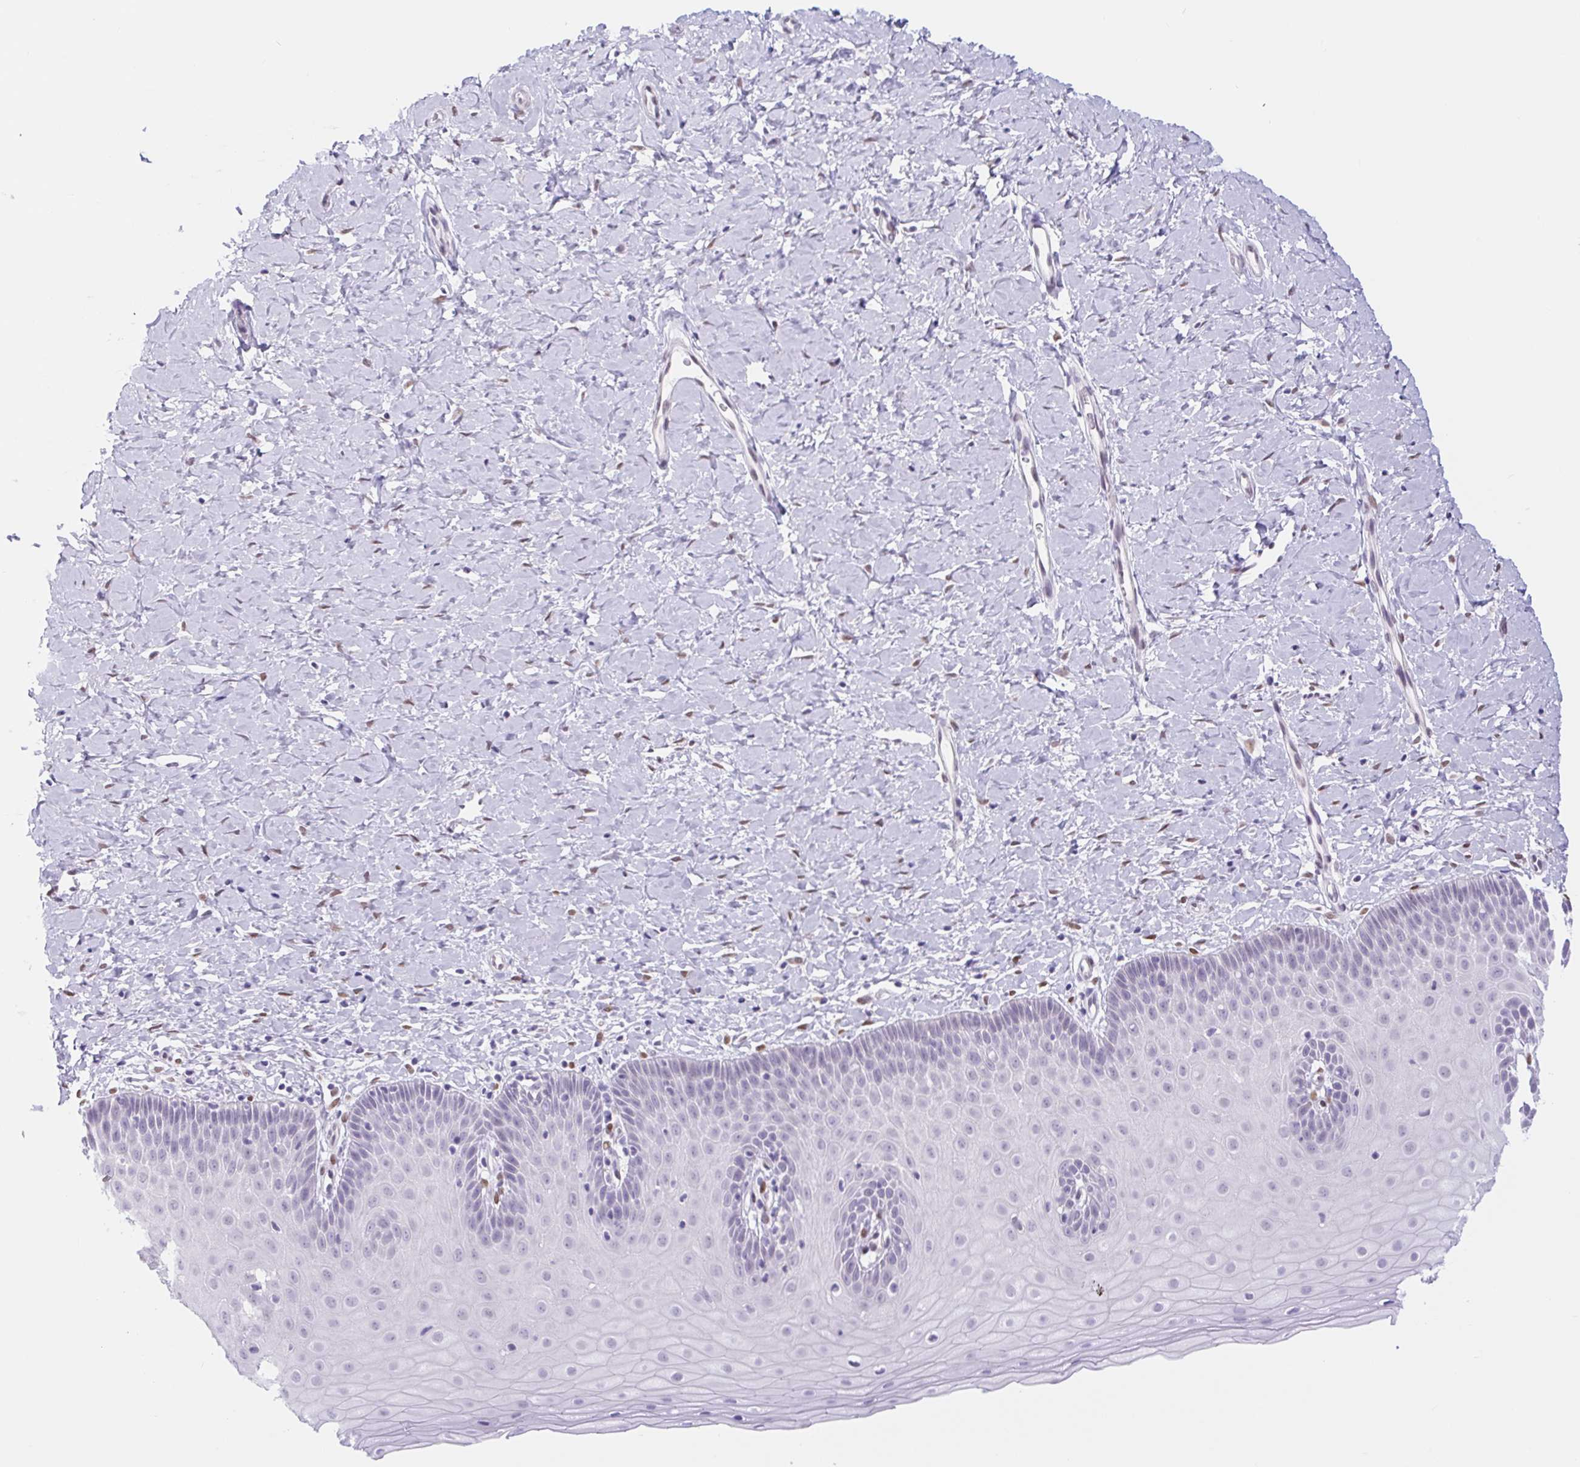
{"staining": {"intensity": "negative", "quantity": "none", "location": "none"}, "tissue": "cervix", "cell_type": "Glandular cells", "image_type": "normal", "snomed": [{"axis": "morphology", "description": "Normal tissue, NOS"}, {"axis": "topography", "description": "Cervix"}], "caption": "Histopathology image shows no protein positivity in glandular cells of unremarkable cervix.", "gene": "CAND1", "patient": {"sex": "female", "age": 37}}